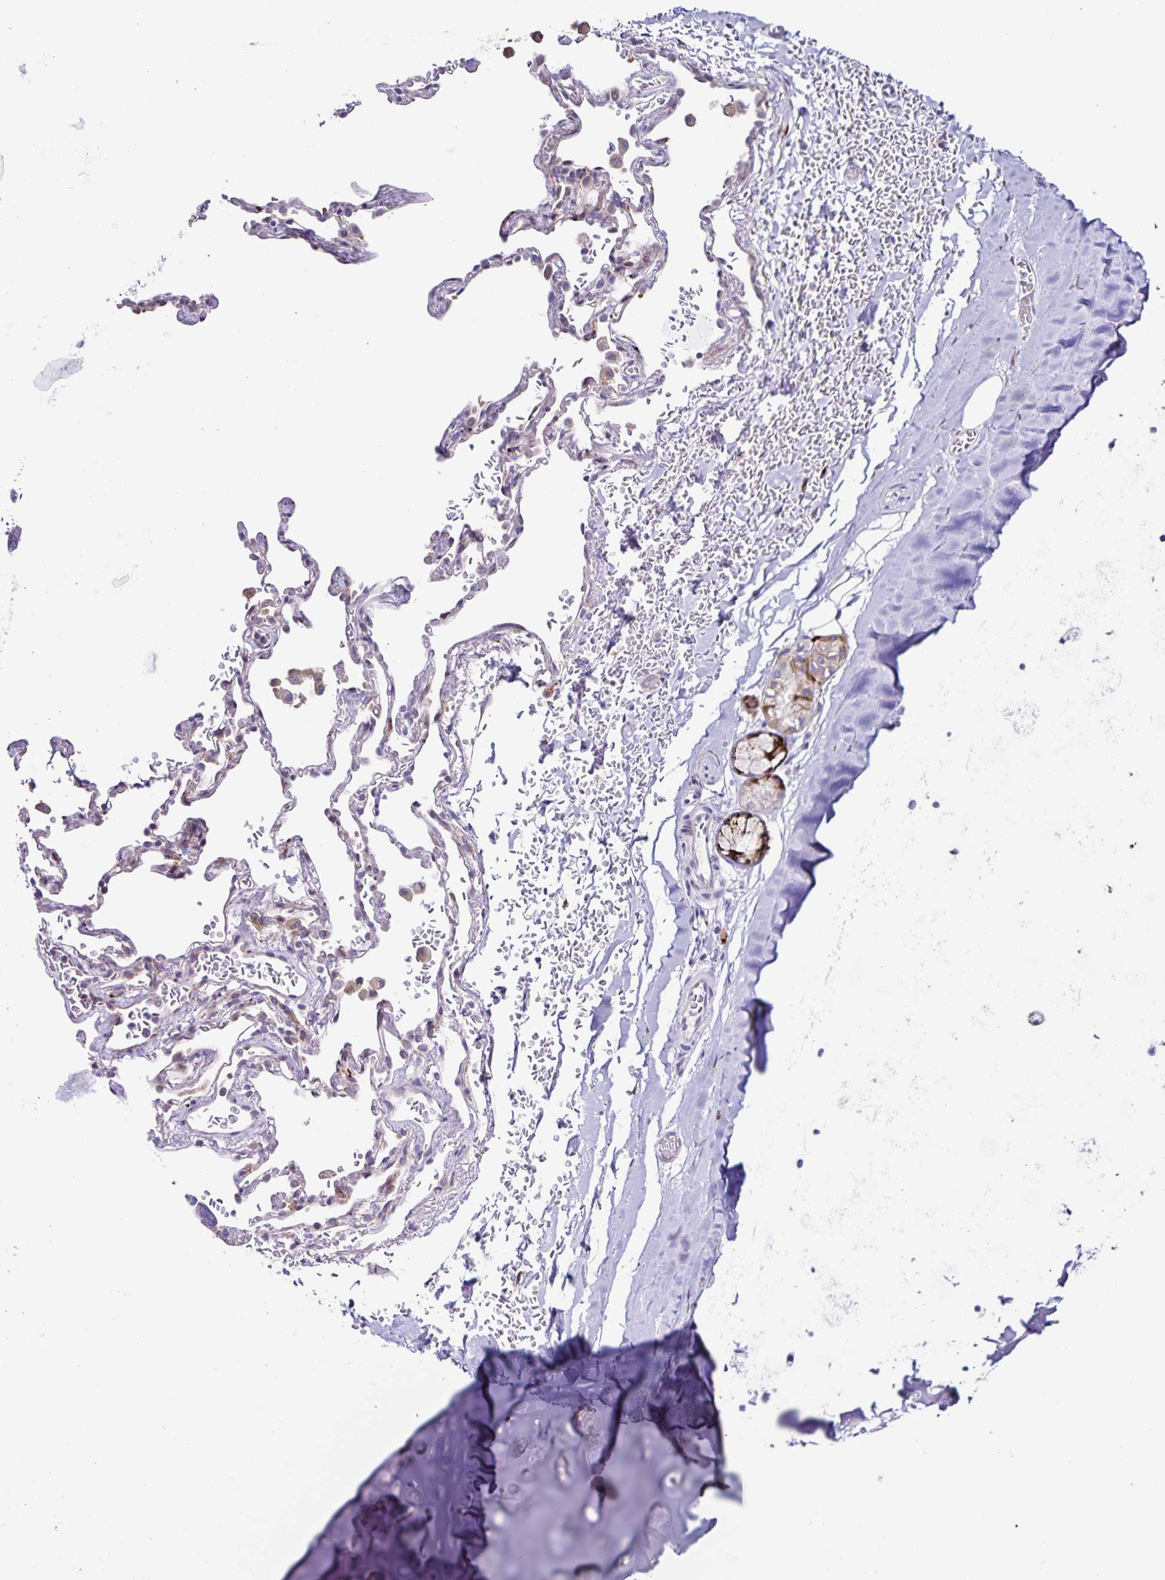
{"staining": {"intensity": "negative", "quantity": "none", "location": "none"}, "tissue": "adipose tissue", "cell_type": "Adipocytes", "image_type": "normal", "snomed": [{"axis": "morphology", "description": "Normal tissue, NOS"}, {"axis": "topography", "description": "Cartilage tissue"}, {"axis": "topography", "description": "Bronchus"}, {"axis": "topography", "description": "Peripheral nerve tissue"}], "caption": "IHC histopathology image of normal adipose tissue stained for a protein (brown), which shows no staining in adipocytes. The staining was performed using DAB (3,3'-diaminobenzidine) to visualize the protein expression in brown, while the nuclei were stained in blue with hematoxylin (Magnification: 20x).", "gene": "OSBPL5", "patient": {"sex": "male", "age": 67}}